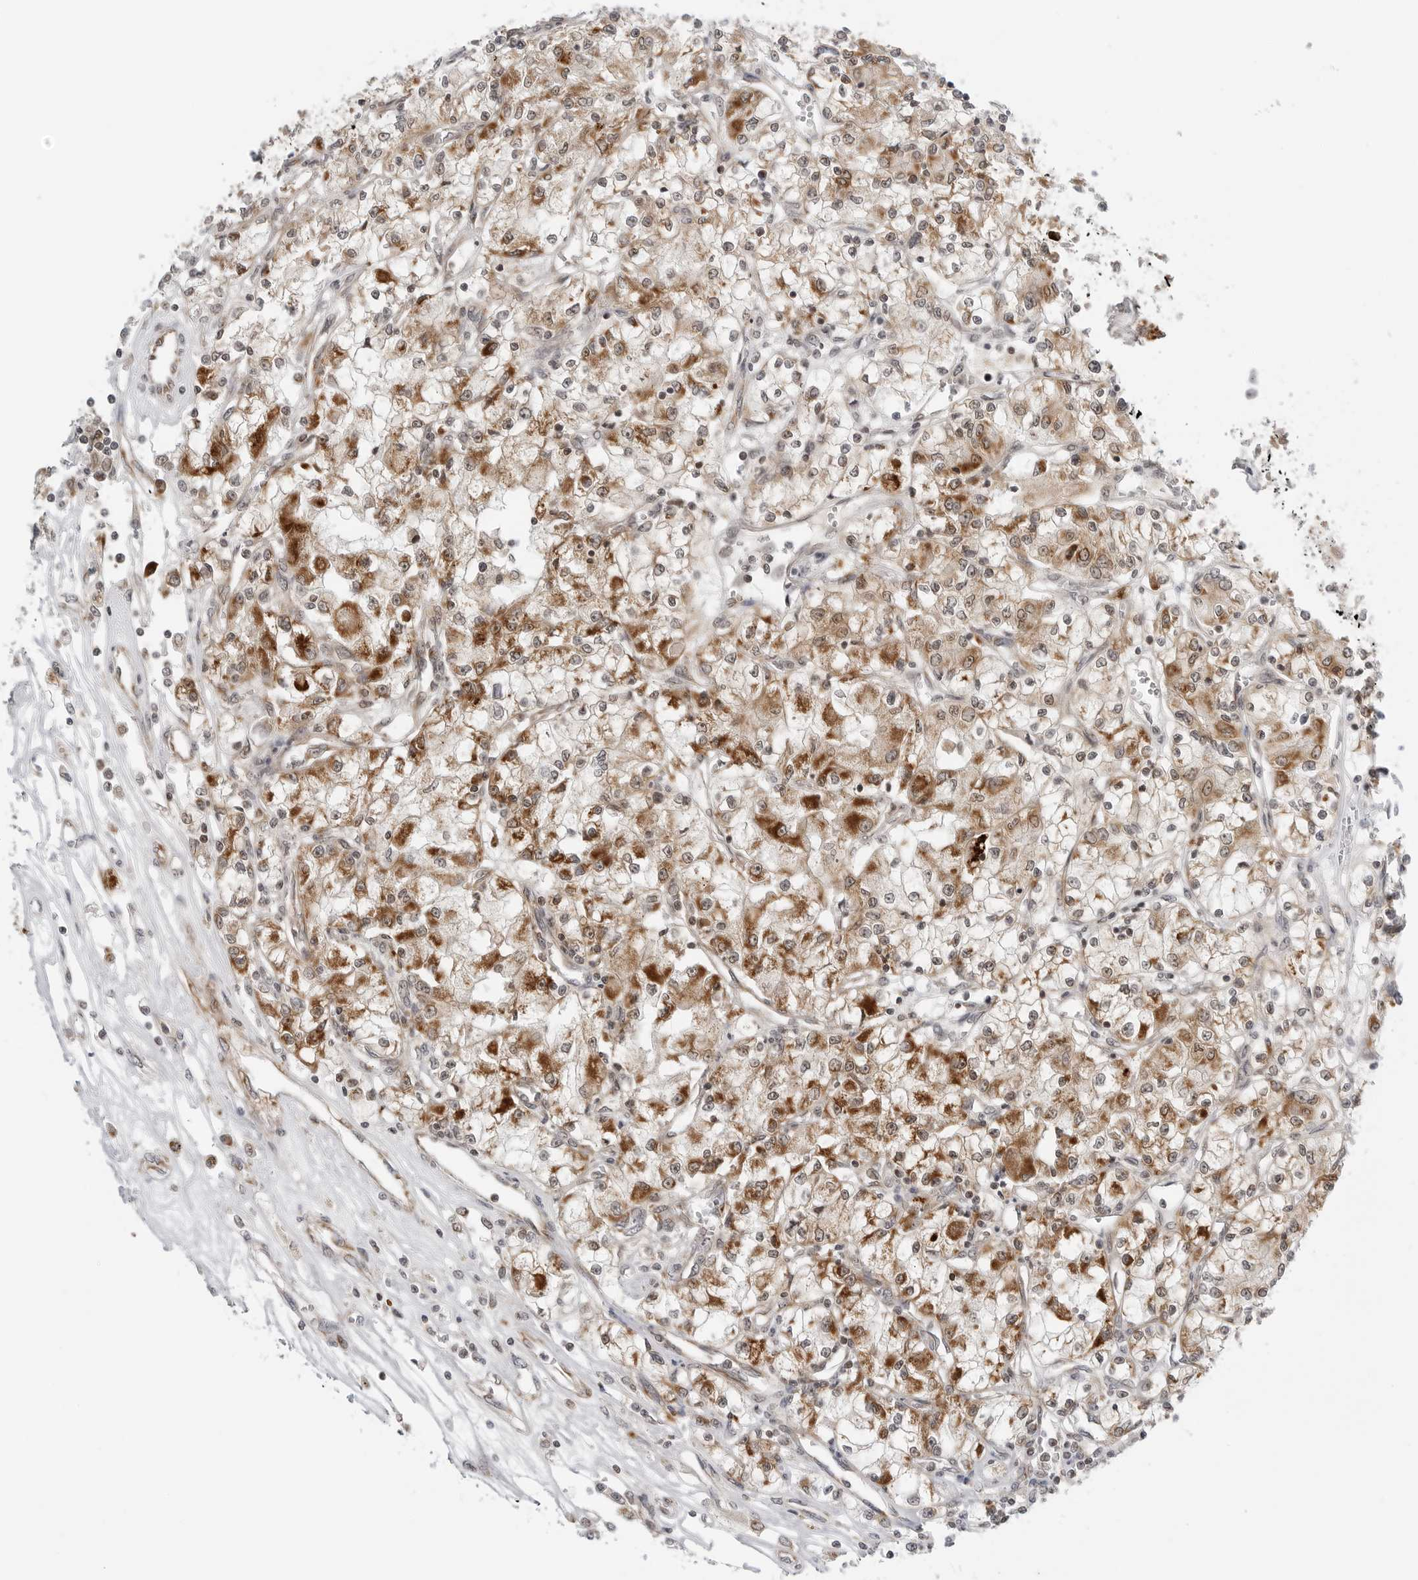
{"staining": {"intensity": "moderate", "quantity": ">75%", "location": "cytoplasmic/membranous"}, "tissue": "renal cancer", "cell_type": "Tumor cells", "image_type": "cancer", "snomed": [{"axis": "morphology", "description": "Adenocarcinoma, NOS"}, {"axis": "topography", "description": "Kidney"}], "caption": "About >75% of tumor cells in renal cancer (adenocarcinoma) demonstrate moderate cytoplasmic/membranous protein staining as visualized by brown immunohistochemical staining.", "gene": "PEX2", "patient": {"sex": "female", "age": 59}}